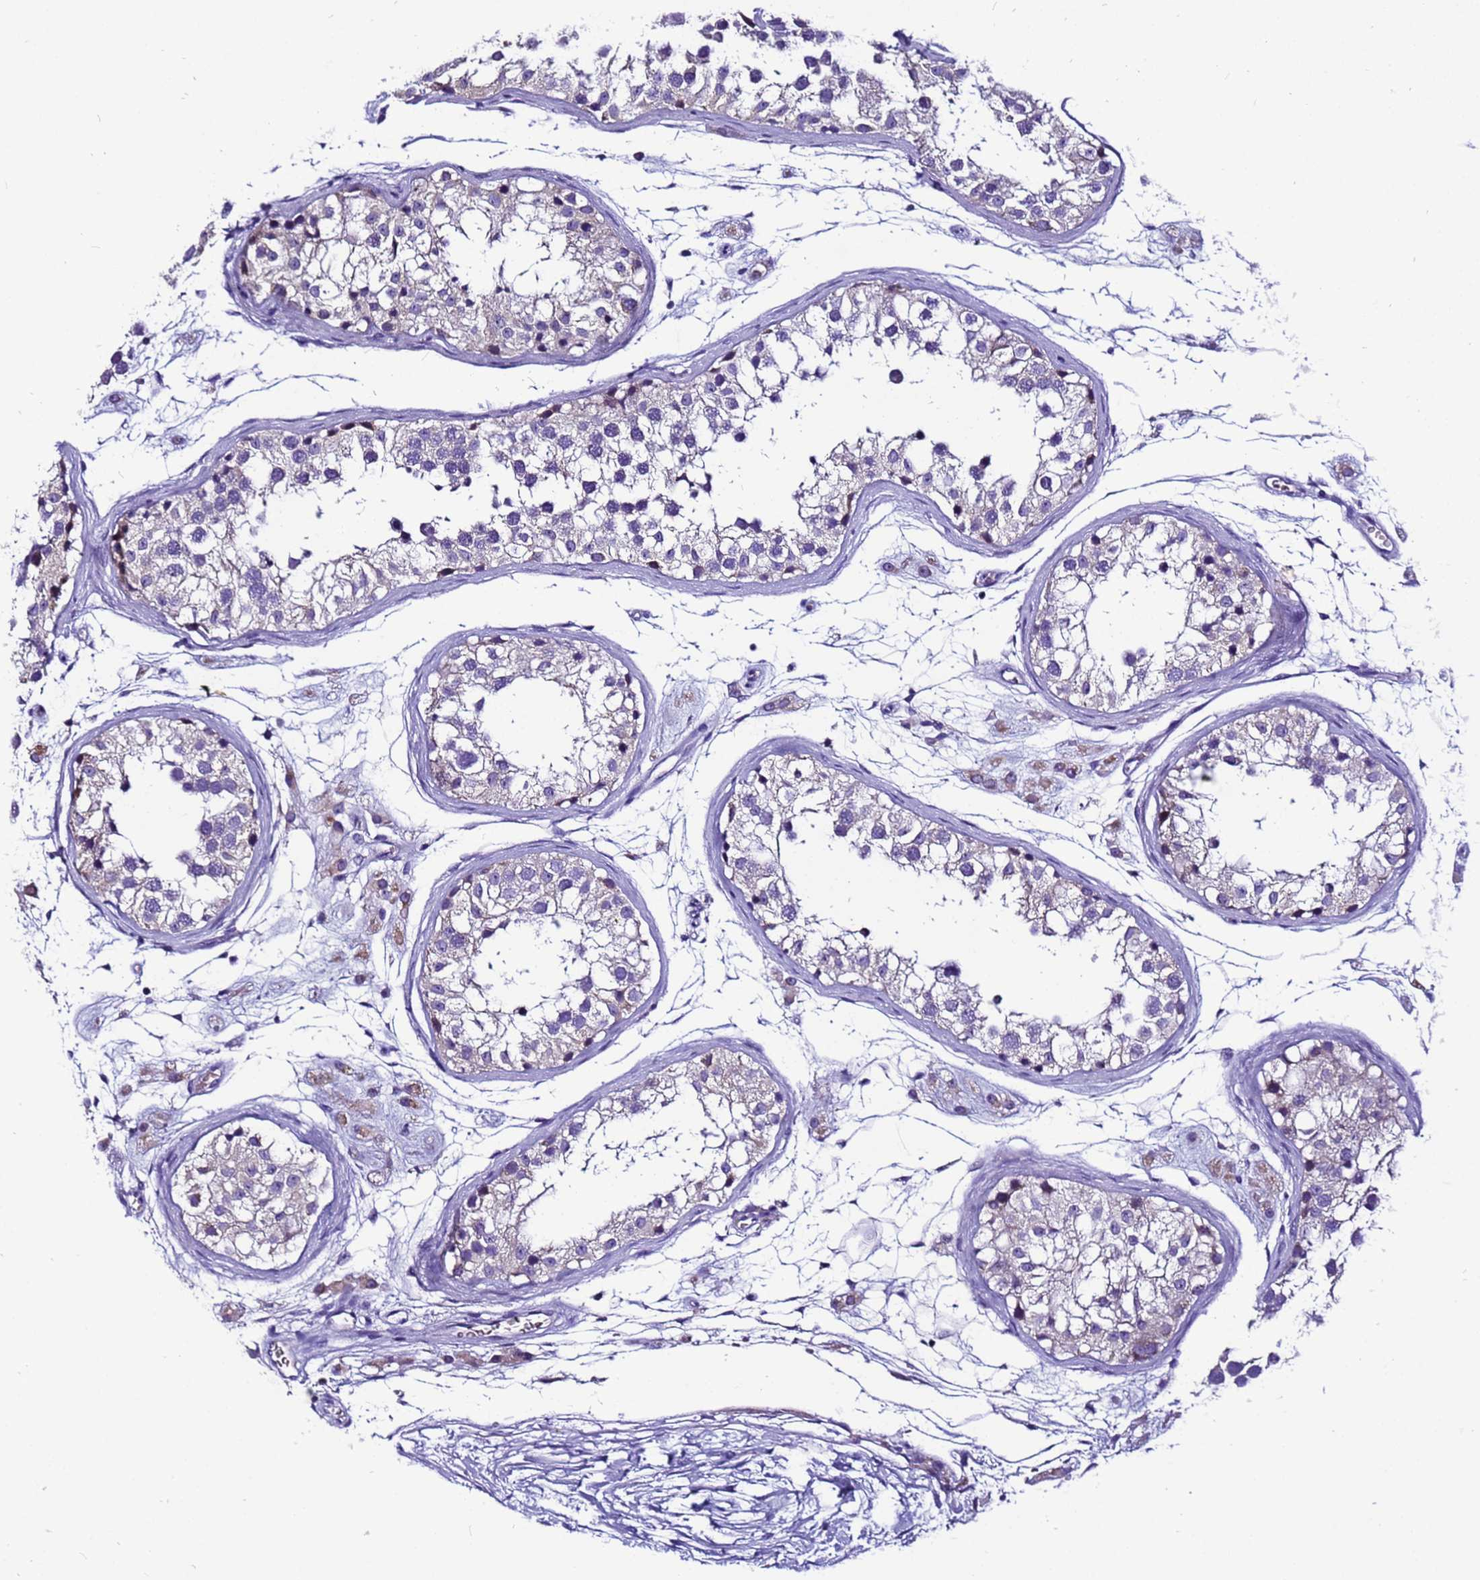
{"staining": {"intensity": "negative", "quantity": "none", "location": "none"}, "tissue": "testis", "cell_type": "Cells in seminiferous ducts", "image_type": "normal", "snomed": [{"axis": "morphology", "description": "Normal tissue, NOS"}, {"axis": "morphology", "description": "Adenocarcinoma, metastatic, NOS"}, {"axis": "topography", "description": "Testis"}], "caption": "Normal testis was stained to show a protein in brown. There is no significant positivity in cells in seminiferous ducts. The staining is performed using DAB brown chromogen with nuclei counter-stained in using hematoxylin.", "gene": "PIEZO2", "patient": {"sex": "male", "age": 26}}